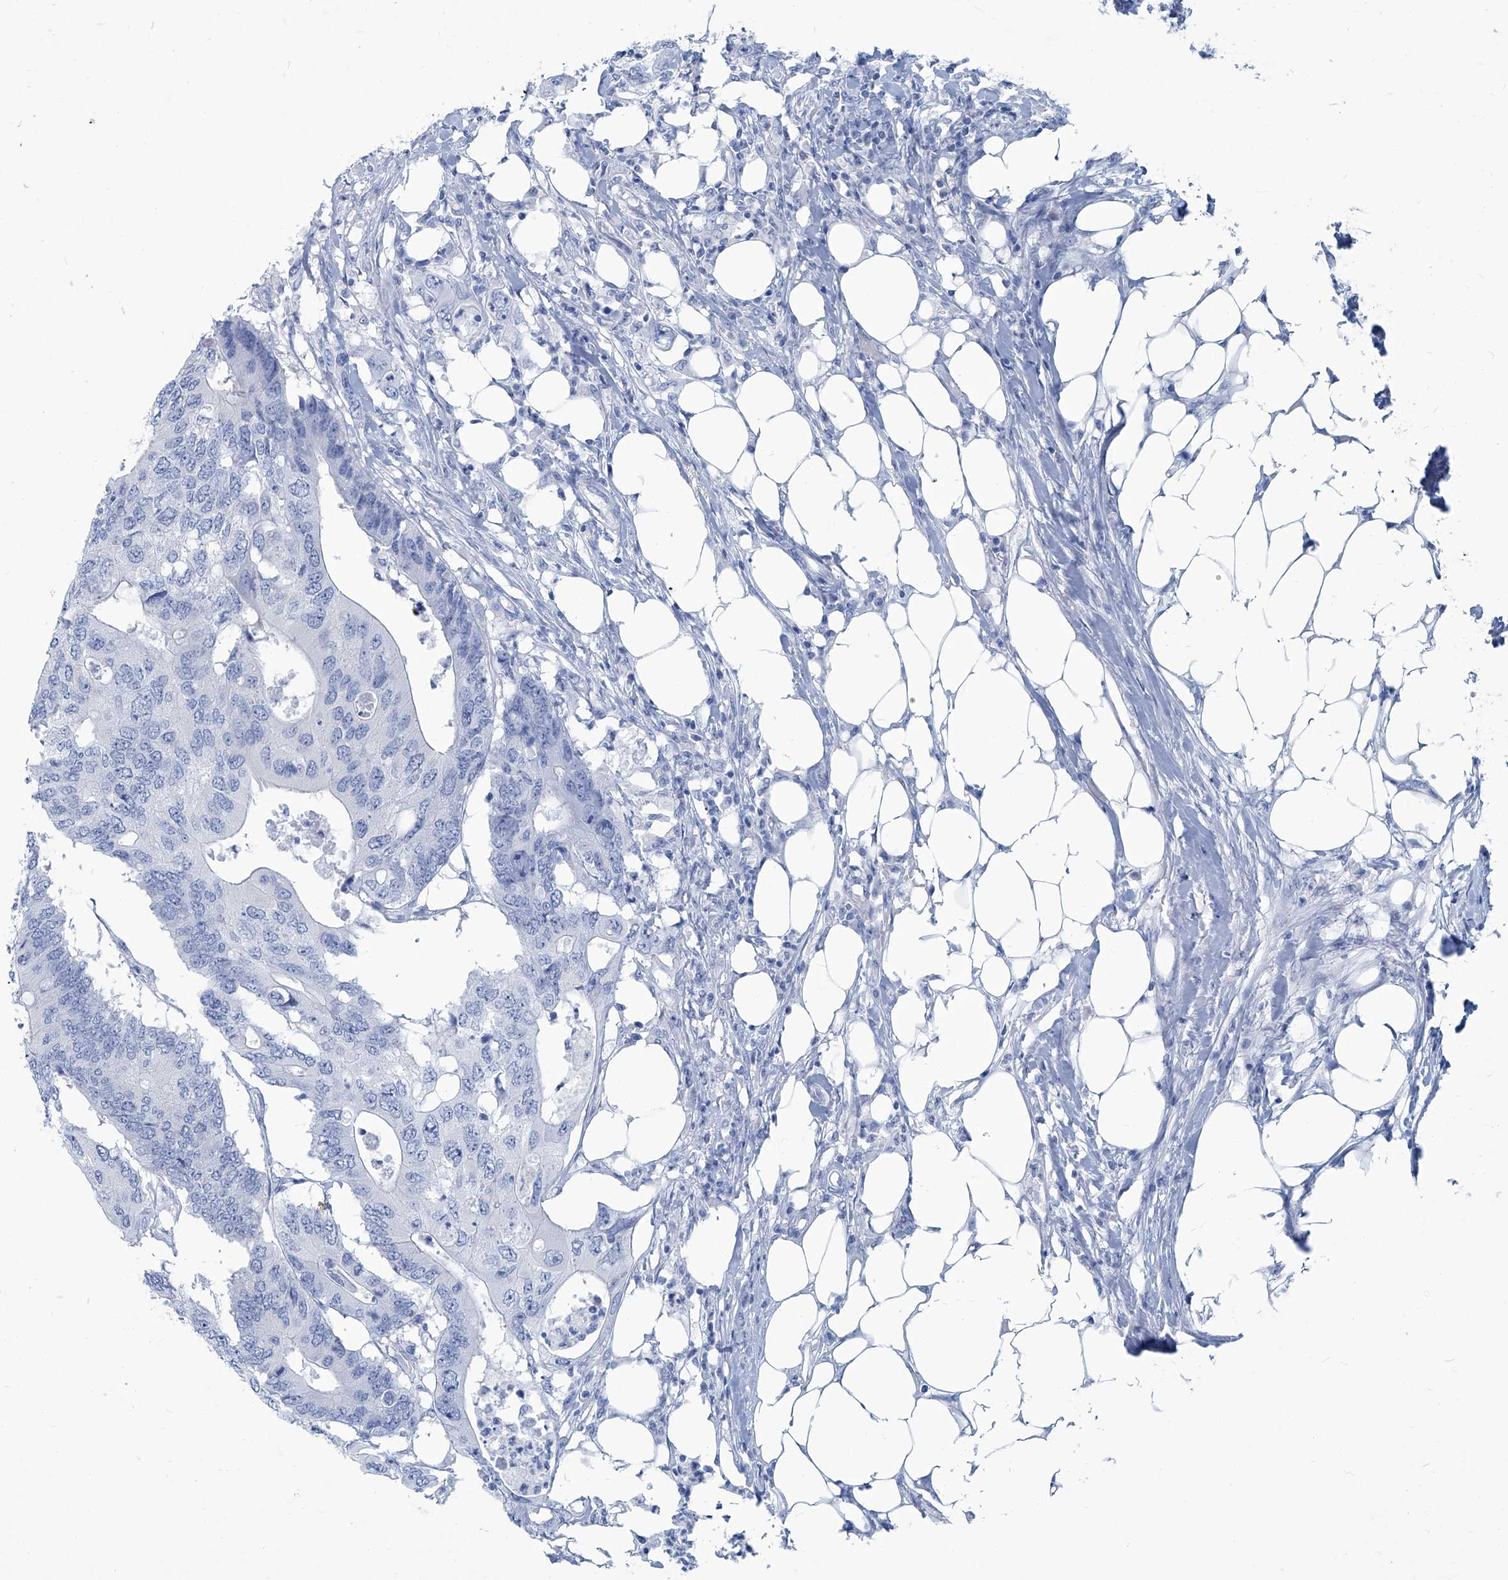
{"staining": {"intensity": "negative", "quantity": "none", "location": "none"}, "tissue": "colorectal cancer", "cell_type": "Tumor cells", "image_type": "cancer", "snomed": [{"axis": "morphology", "description": "Adenocarcinoma, NOS"}, {"axis": "topography", "description": "Colon"}], "caption": "High power microscopy histopathology image of an immunohistochemistry photomicrograph of colorectal cancer, revealing no significant staining in tumor cells.", "gene": "PFKL", "patient": {"sex": "male", "age": 71}}